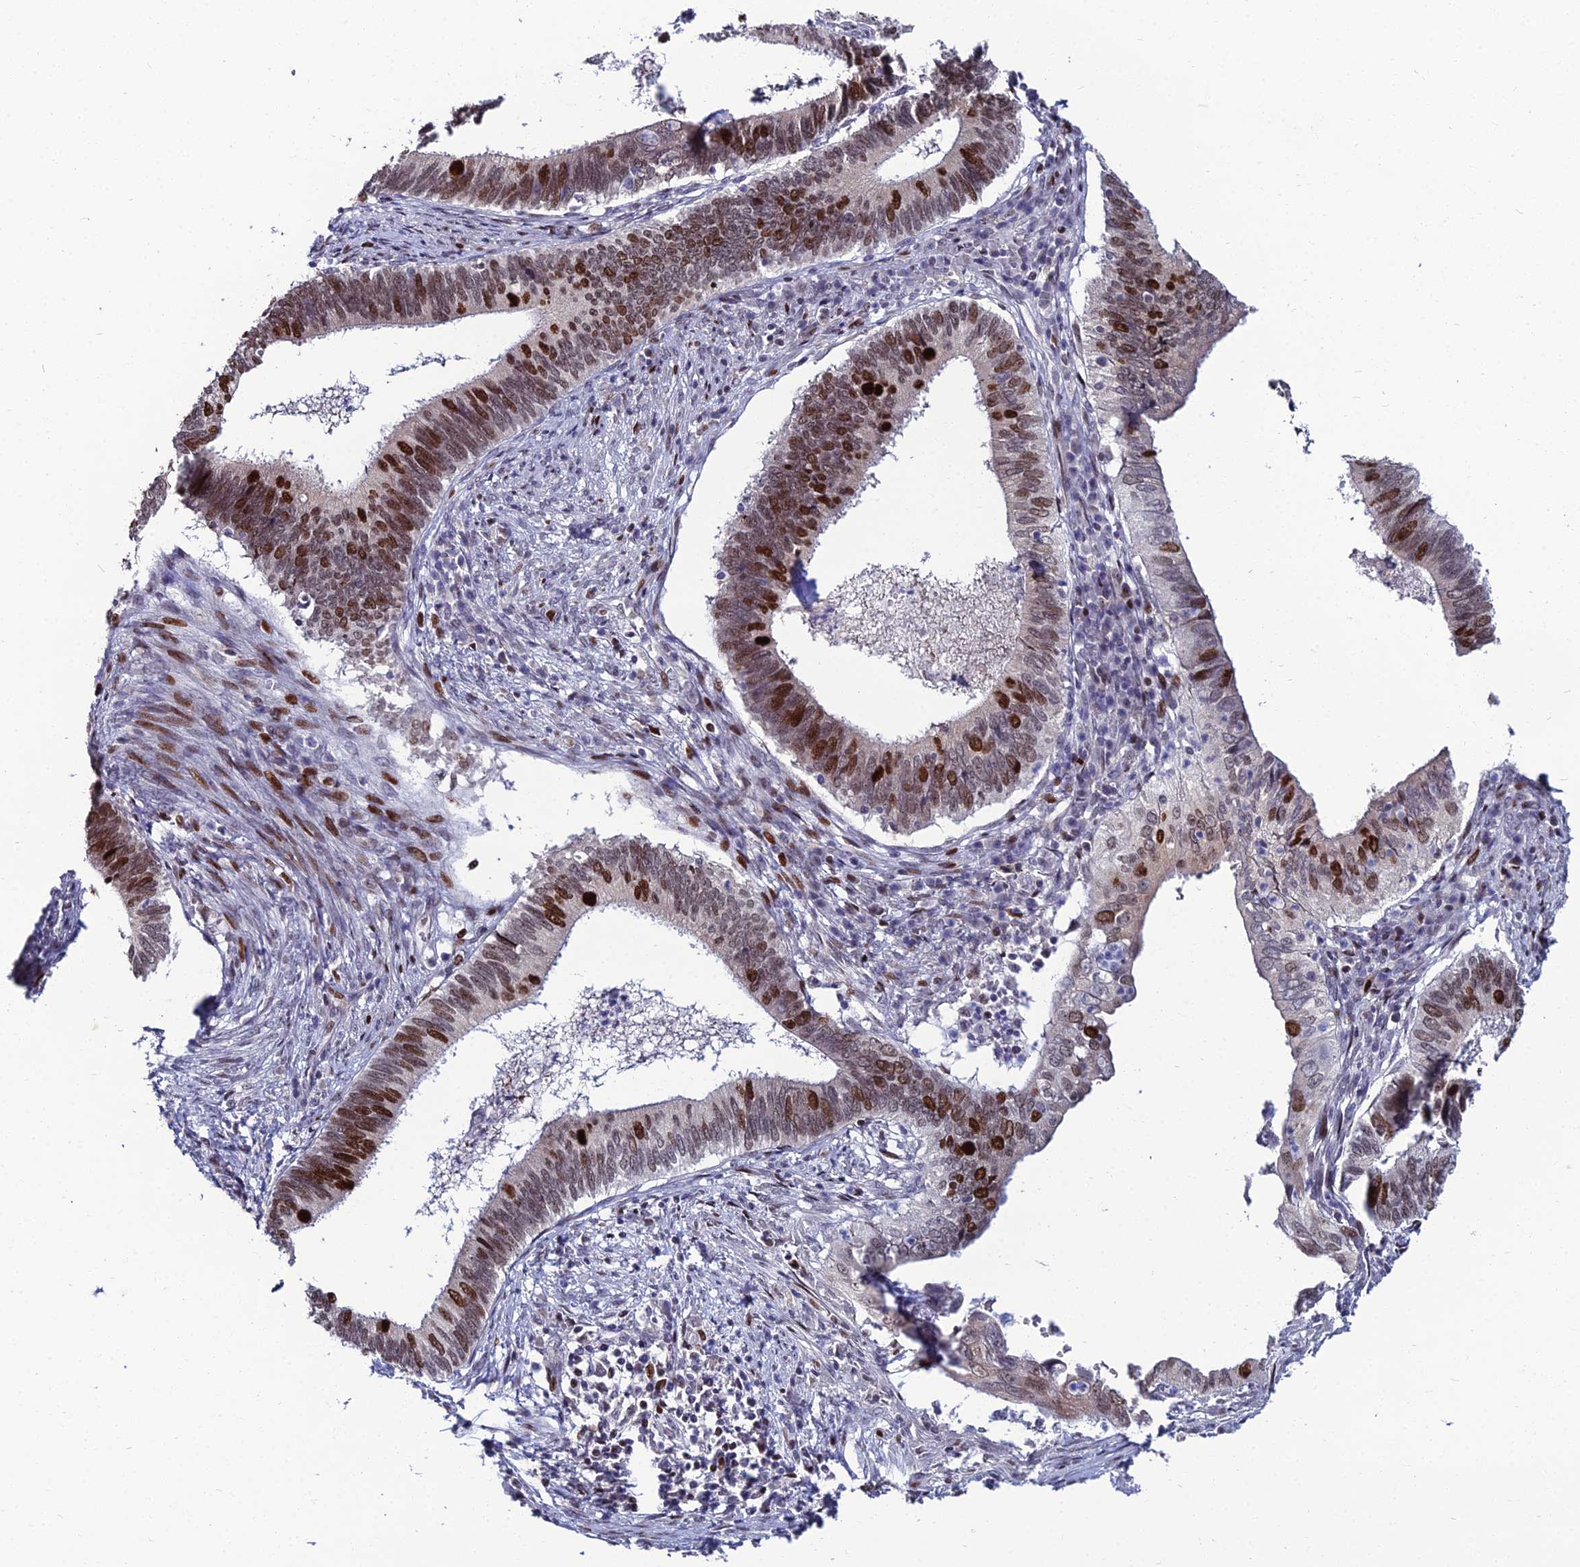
{"staining": {"intensity": "strong", "quantity": "25%-75%", "location": "nuclear"}, "tissue": "cervical cancer", "cell_type": "Tumor cells", "image_type": "cancer", "snomed": [{"axis": "morphology", "description": "Adenocarcinoma, NOS"}, {"axis": "topography", "description": "Cervix"}], "caption": "DAB (3,3'-diaminobenzidine) immunohistochemical staining of cervical cancer (adenocarcinoma) shows strong nuclear protein staining in about 25%-75% of tumor cells.", "gene": "TAF9B", "patient": {"sex": "female", "age": 42}}